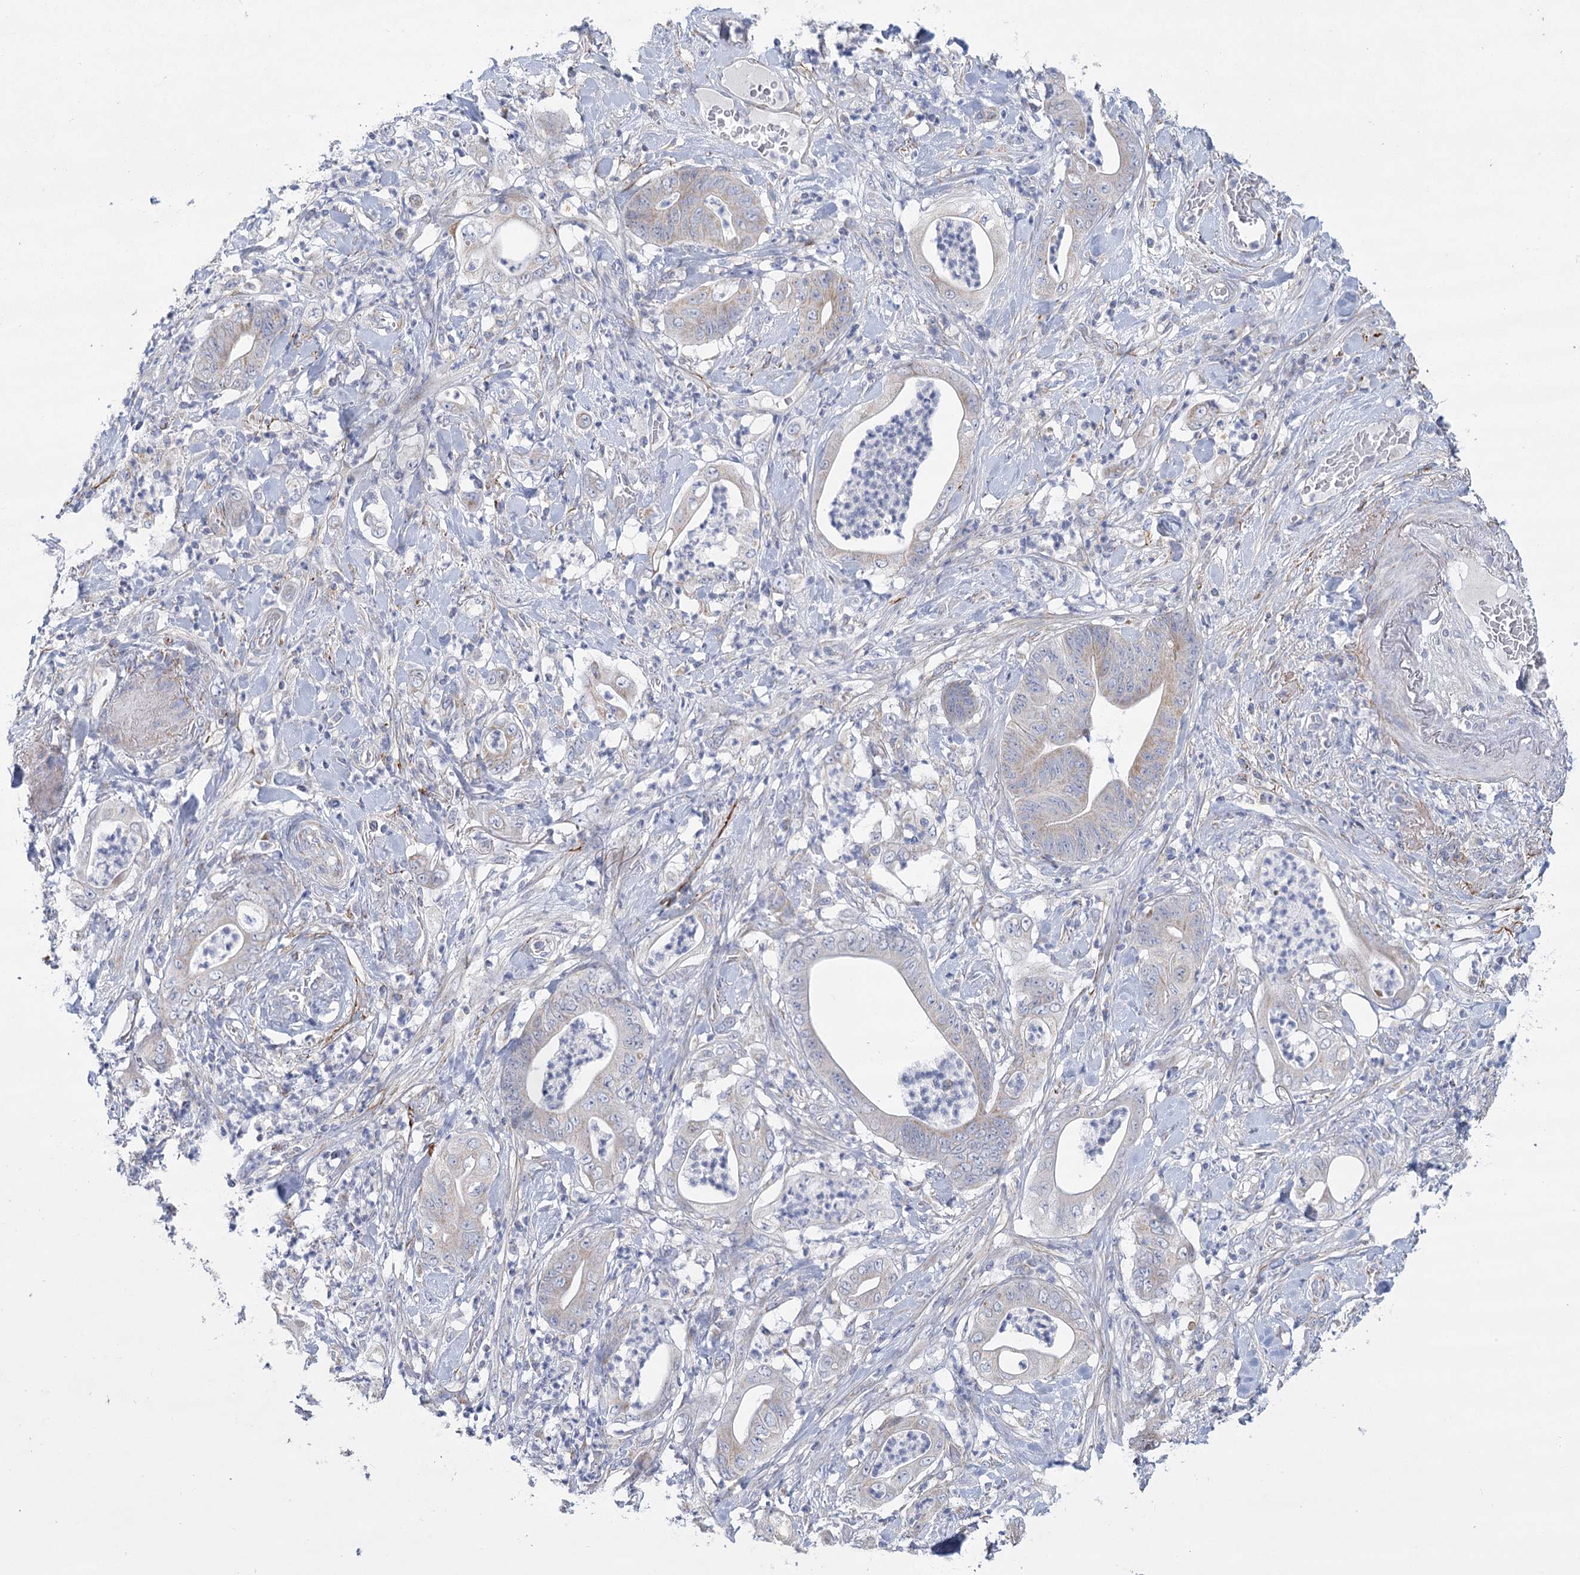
{"staining": {"intensity": "negative", "quantity": "none", "location": "none"}, "tissue": "stomach cancer", "cell_type": "Tumor cells", "image_type": "cancer", "snomed": [{"axis": "morphology", "description": "Adenocarcinoma, NOS"}, {"axis": "topography", "description": "Stomach"}], "caption": "There is no significant positivity in tumor cells of stomach cancer (adenocarcinoma).", "gene": "SNX7", "patient": {"sex": "female", "age": 73}}